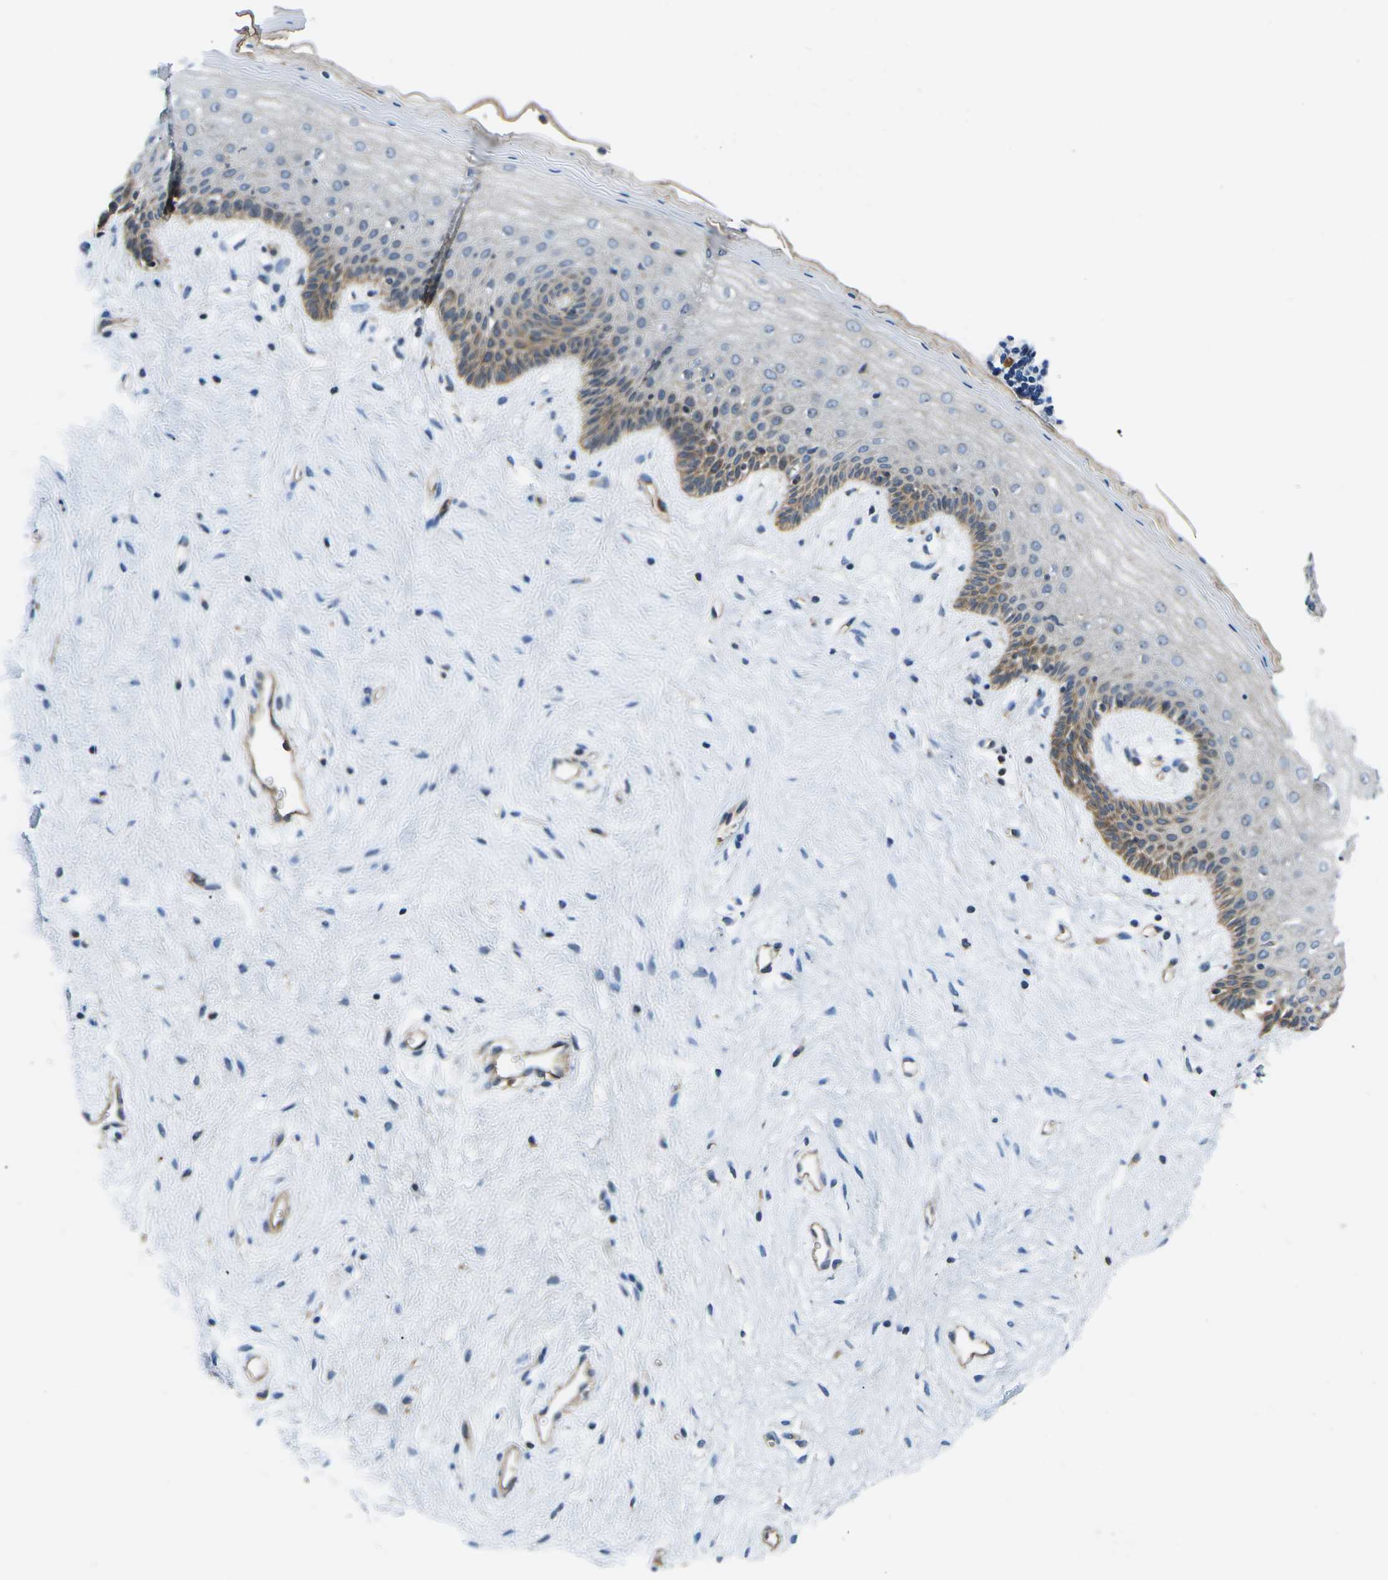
{"staining": {"intensity": "moderate", "quantity": "<25%", "location": "cytoplasmic/membranous"}, "tissue": "vagina", "cell_type": "Squamous epithelial cells", "image_type": "normal", "snomed": [{"axis": "morphology", "description": "Normal tissue, NOS"}, {"axis": "topography", "description": "Vagina"}], "caption": "Immunohistochemistry (IHC) histopathology image of unremarkable human vagina stained for a protein (brown), which exhibits low levels of moderate cytoplasmic/membranous expression in approximately <25% of squamous epithelial cells.", "gene": "KCNJ15", "patient": {"sex": "female", "age": 44}}